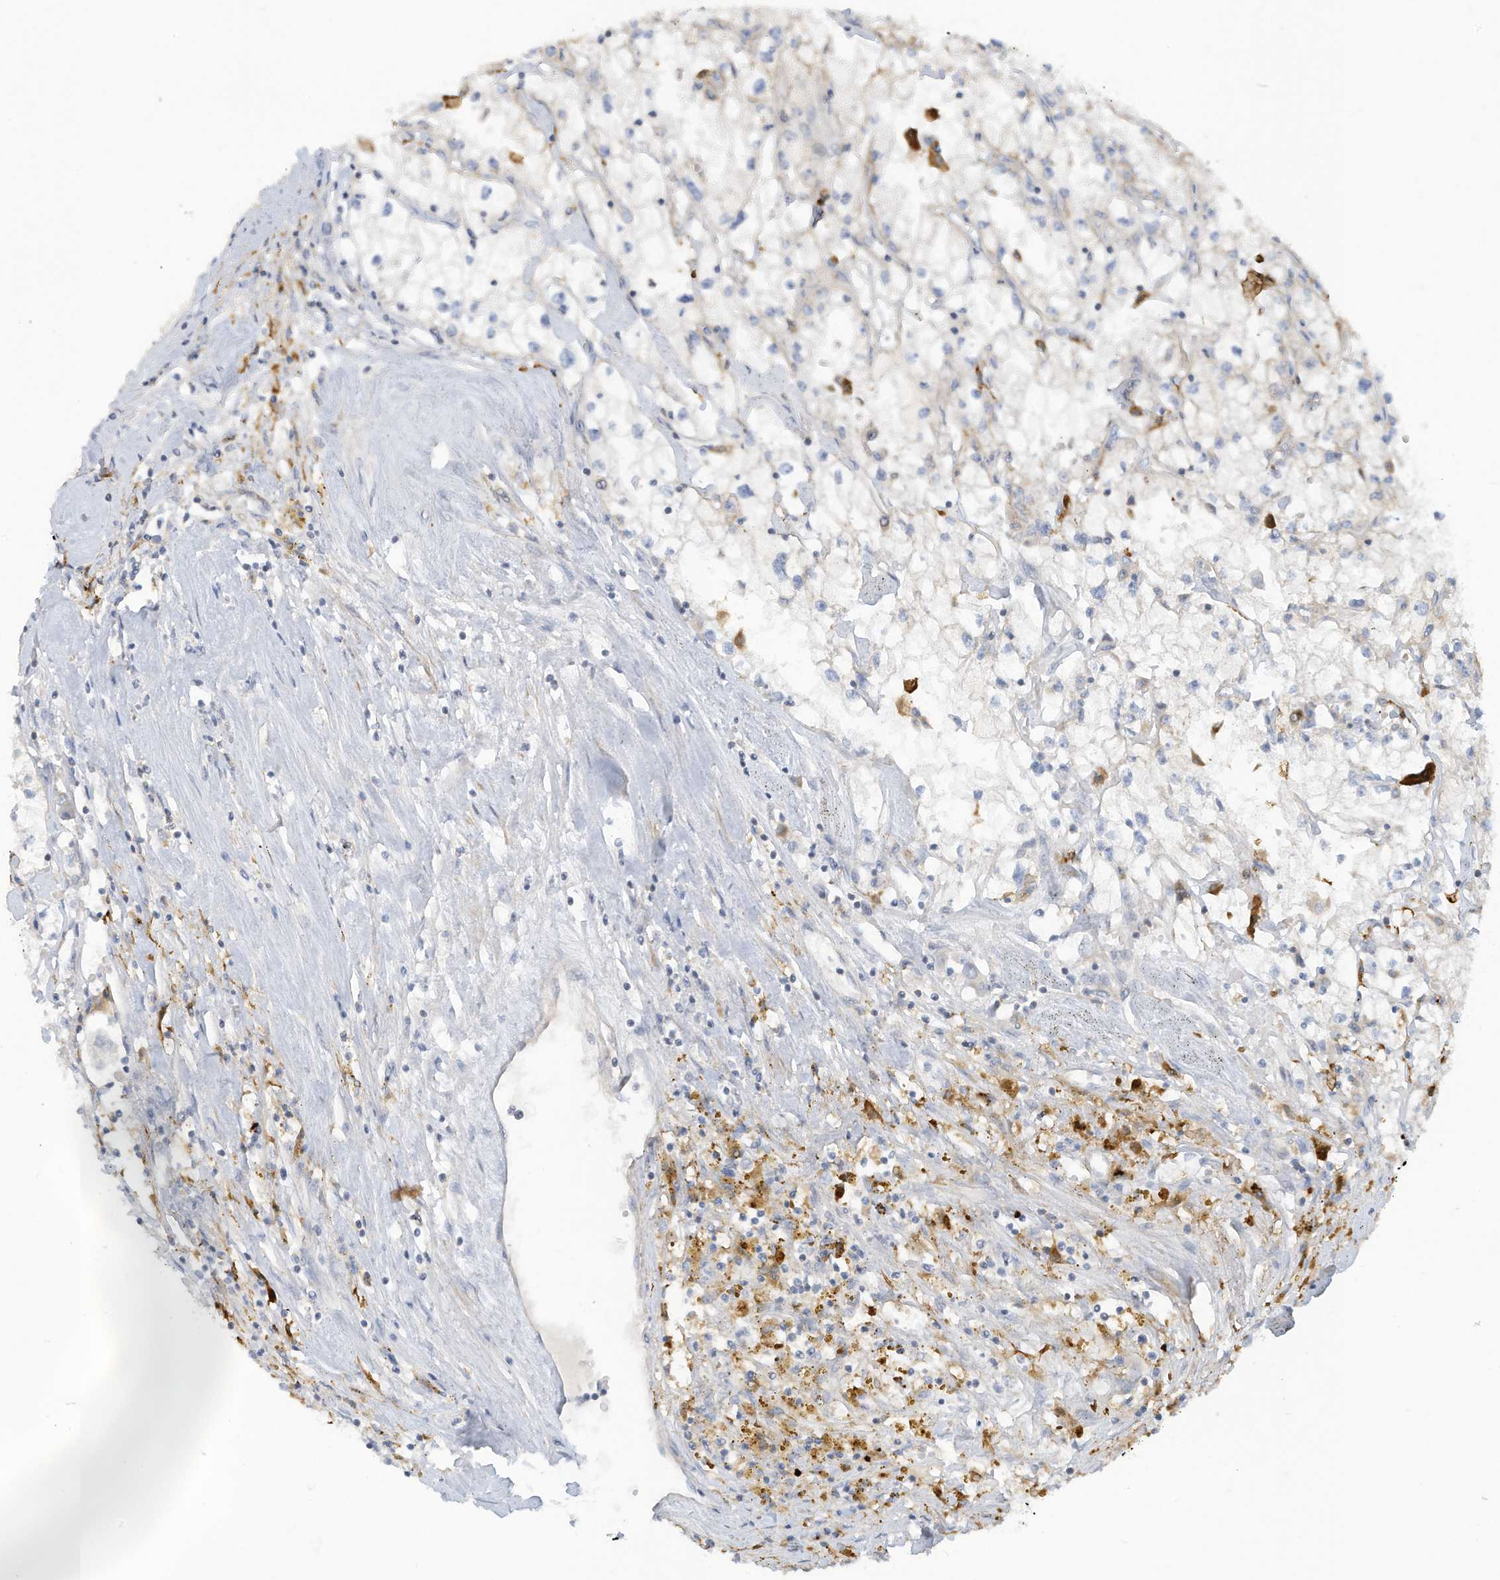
{"staining": {"intensity": "negative", "quantity": "none", "location": "none"}, "tissue": "renal cancer", "cell_type": "Tumor cells", "image_type": "cancer", "snomed": [{"axis": "morphology", "description": "Adenocarcinoma, NOS"}, {"axis": "topography", "description": "Kidney"}], "caption": "This histopathology image is of renal adenocarcinoma stained with immunohistochemistry to label a protein in brown with the nuclei are counter-stained blue. There is no staining in tumor cells.", "gene": "GTPBP2", "patient": {"sex": "male", "age": 56}}